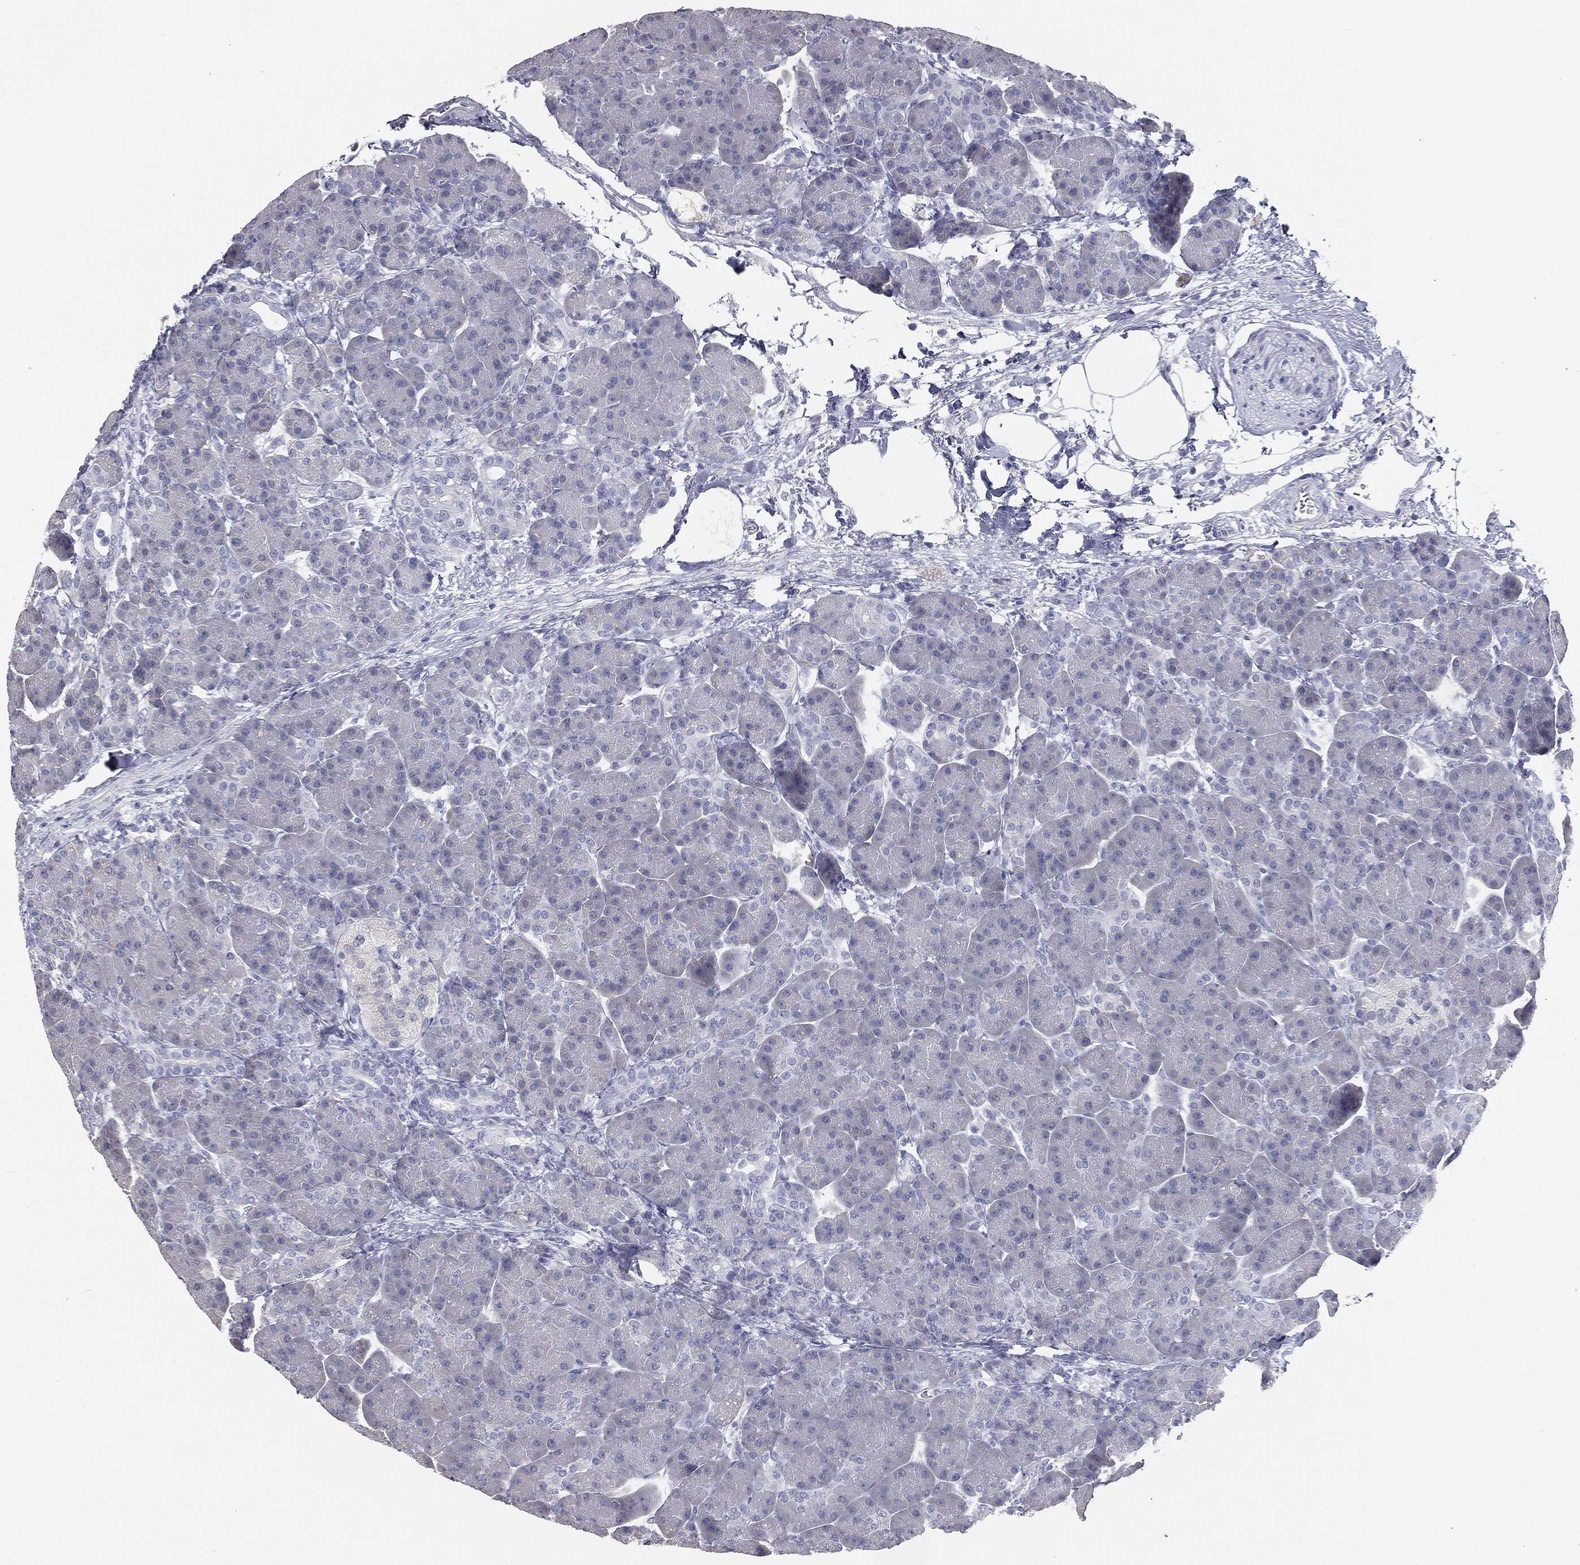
{"staining": {"intensity": "negative", "quantity": "none", "location": "none"}, "tissue": "pancreas", "cell_type": "Exocrine glandular cells", "image_type": "normal", "snomed": [{"axis": "morphology", "description": "Normal tissue, NOS"}, {"axis": "topography", "description": "Pancreas"}], "caption": "This micrograph is of unremarkable pancreas stained with immunohistochemistry (IHC) to label a protein in brown with the nuclei are counter-stained blue. There is no staining in exocrine glandular cells.", "gene": "MUC5AC", "patient": {"sex": "female", "age": 63}}